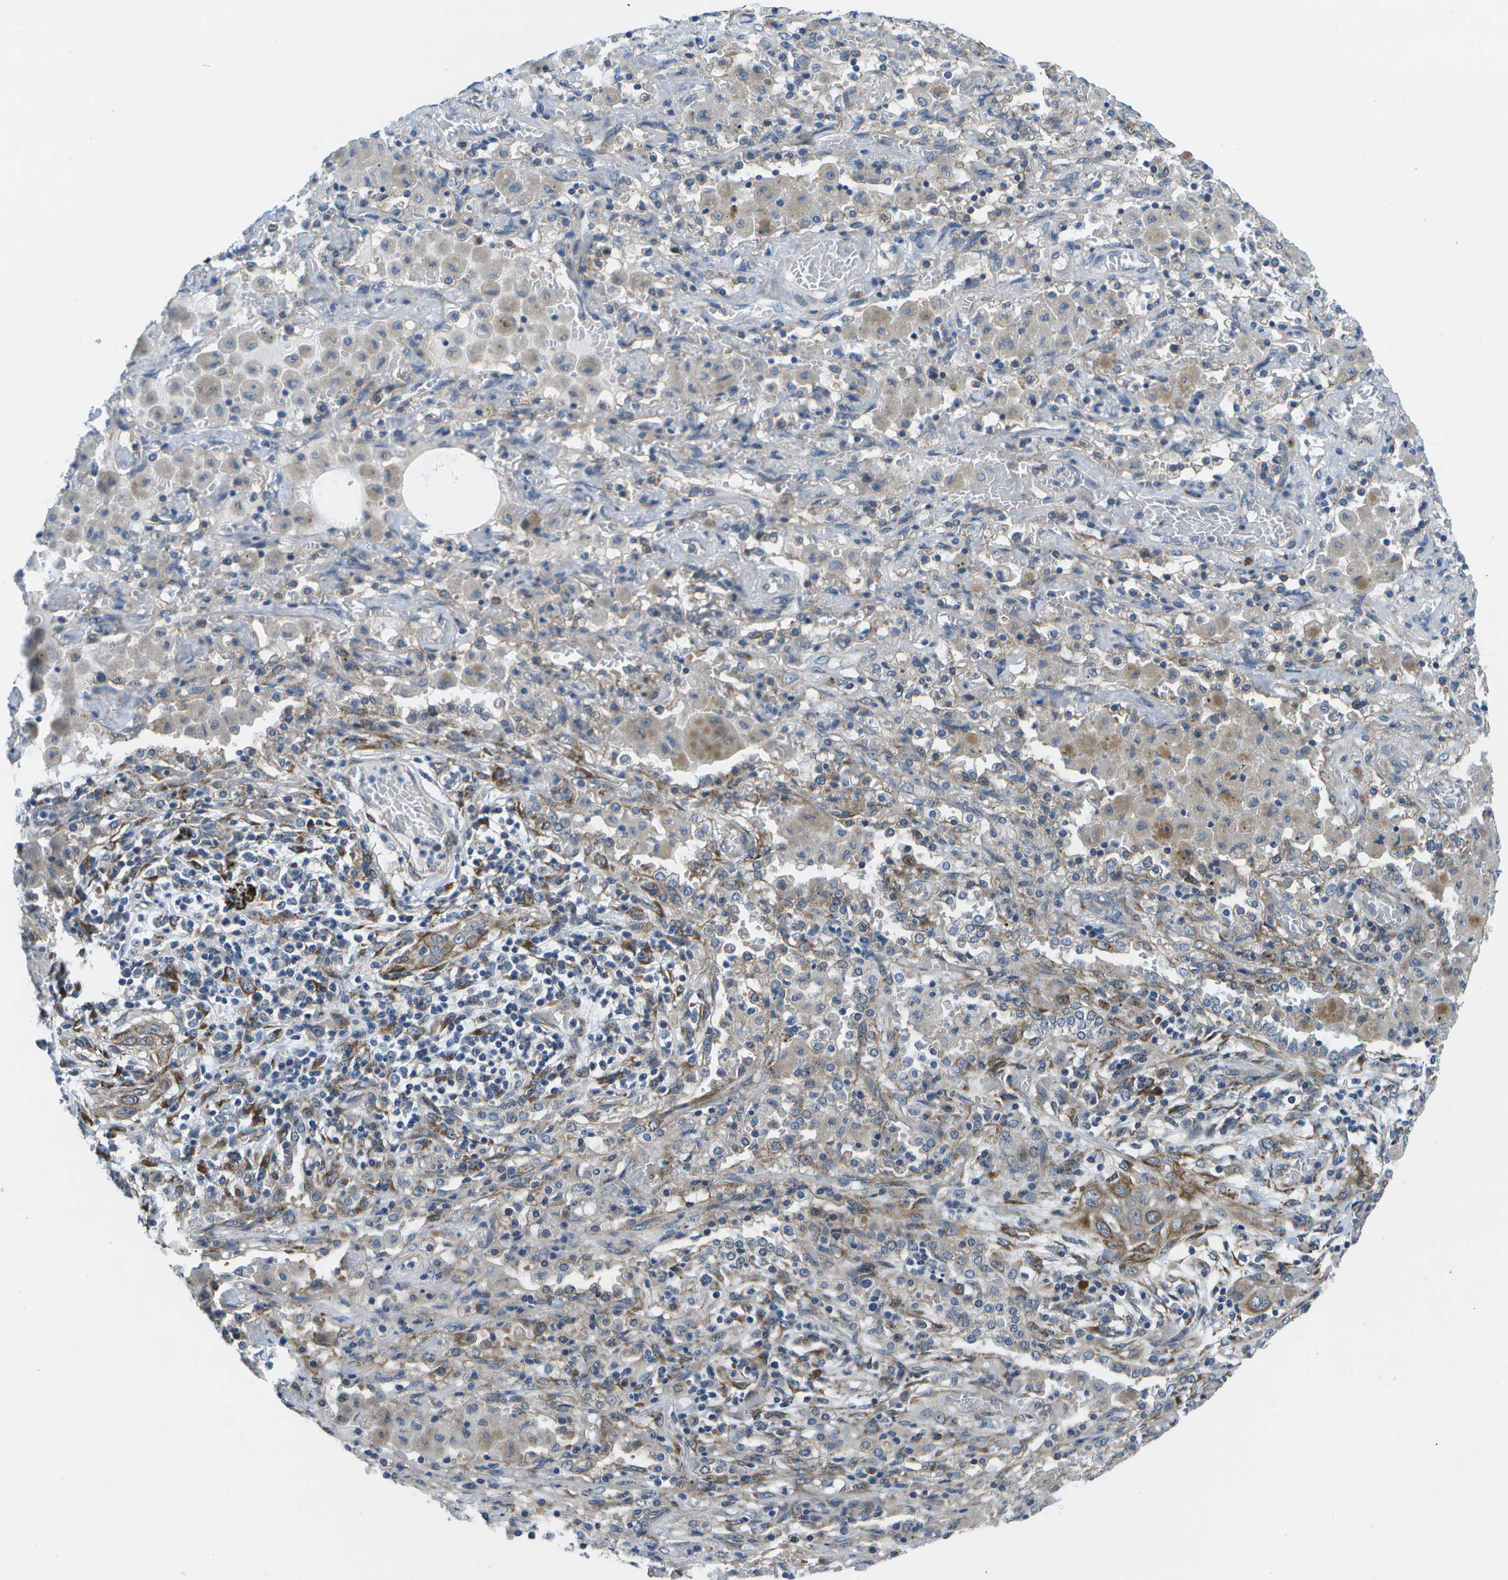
{"staining": {"intensity": "weak", "quantity": "<25%", "location": "cytoplasmic/membranous"}, "tissue": "lung cancer", "cell_type": "Tumor cells", "image_type": "cancer", "snomed": [{"axis": "morphology", "description": "Squamous cell carcinoma, NOS"}, {"axis": "topography", "description": "Lung"}], "caption": "A high-resolution photomicrograph shows IHC staining of lung cancer (squamous cell carcinoma), which displays no significant positivity in tumor cells.", "gene": "P3H1", "patient": {"sex": "female", "age": 47}}